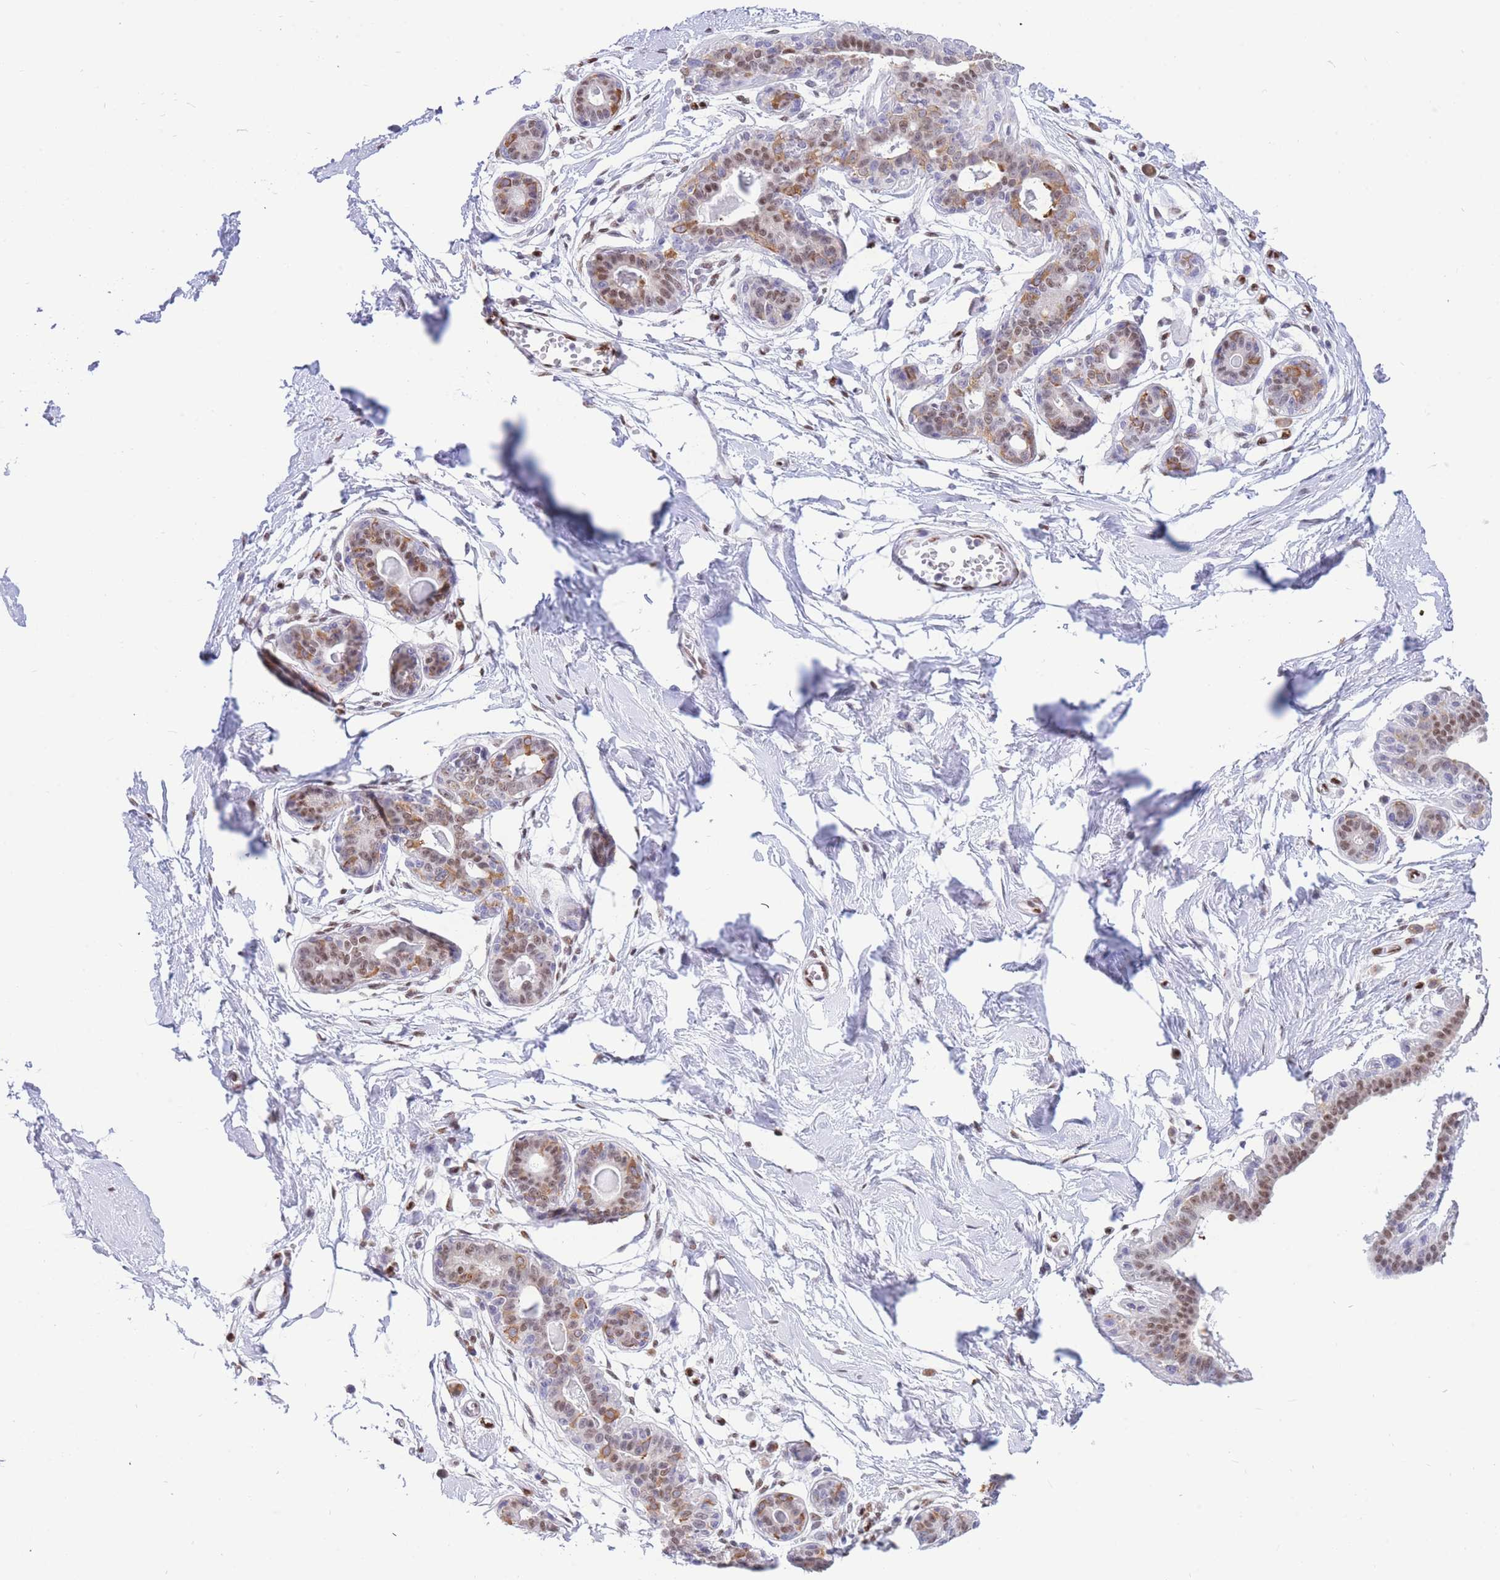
{"staining": {"intensity": "moderate", "quantity": "<25%", "location": "cytoplasmic/membranous"}, "tissue": "breast", "cell_type": "Adipocytes", "image_type": "normal", "snomed": [{"axis": "morphology", "description": "Normal tissue, NOS"}, {"axis": "topography", "description": "Breast"}], "caption": "Immunohistochemistry histopathology image of normal breast: human breast stained using immunohistochemistry (IHC) demonstrates low levels of moderate protein expression localized specifically in the cytoplasmic/membranous of adipocytes, appearing as a cytoplasmic/membranous brown color.", "gene": "FAM153A", "patient": {"sex": "female", "age": 45}}